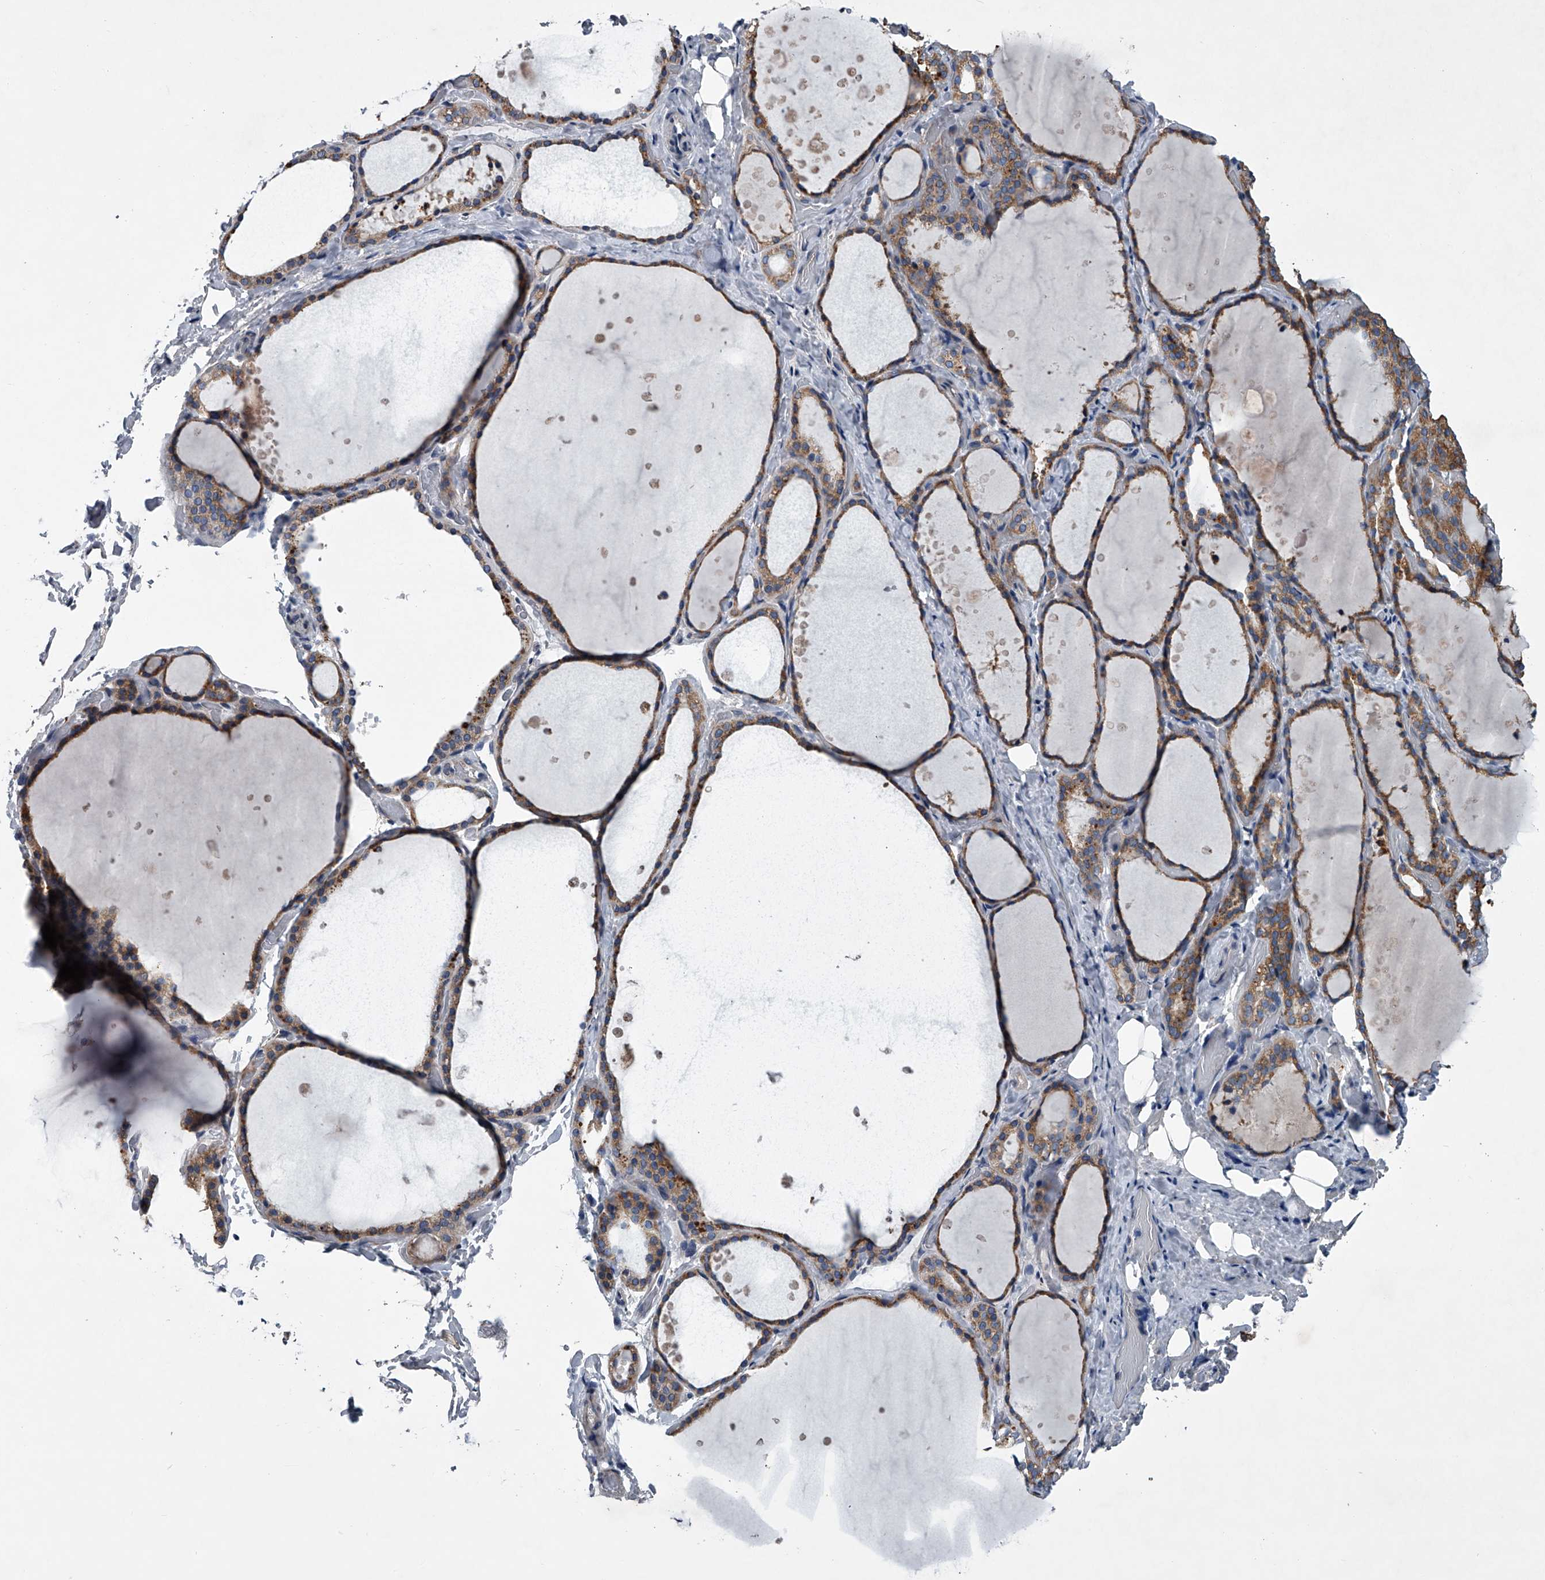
{"staining": {"intensity": "moderate", "quantity": ">75%", "location": "cytoplasmic/membranous"}, "tissue": "thyroid gland", "cell_type": "Glandular cells", "image_type": "normal", "snomed": [{"axis": "morphology", "description": "Normal tissue, NOS"}, {"axis": "topography", "description": "Thyroid gland"}], "caption": "High-power microscopy captured an IHC photomicrograph of unremarkable thyroid gland, revealing moderate cytoplasmic/membranous positivity in about >75% of glandular cells. Immunohistochemistry (ihc) stains the protein of interest in brown and the nuclei are stained blue.", "gene": "ABCG1", "patient": {"sex": "female", "age": 44}}